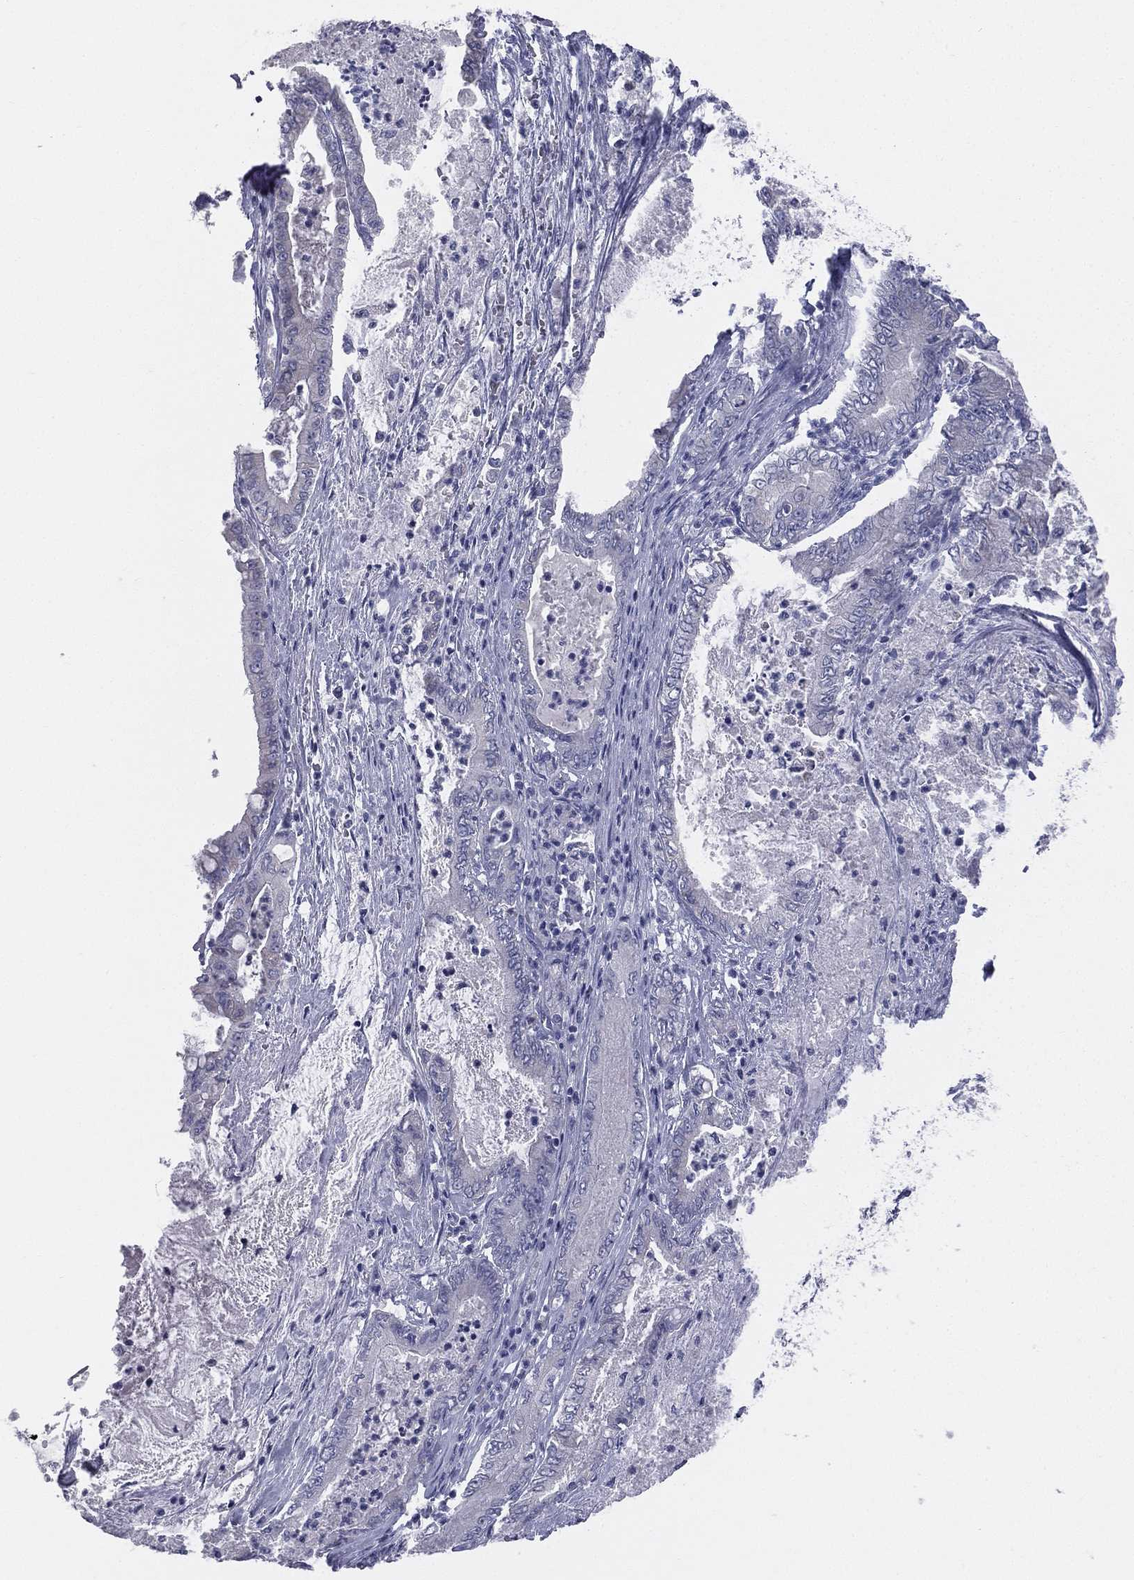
{"staining": {"intensity": "negative", "quantity": "none", "location": "none"}, "tissue": "pancreatic cancer", "cell_type": "Tumor cells", "image_type": "cancer", "snomed": [{"axis": "morphology", "description": "Adenocarcinoma, NOS"}, {"axis": "topography", "description": "Pancreas"}], "caption": "High magnification brightfield microscopy of adenocarcinoma (pancreatic) stained with DAB (3,3'-diaminobenzidine) (brown) and counterstained with hematoxylin (blue): tumor cells show no significant expression.", "gene": "STK31", "patient": {"sex": "male", "age": 71}}